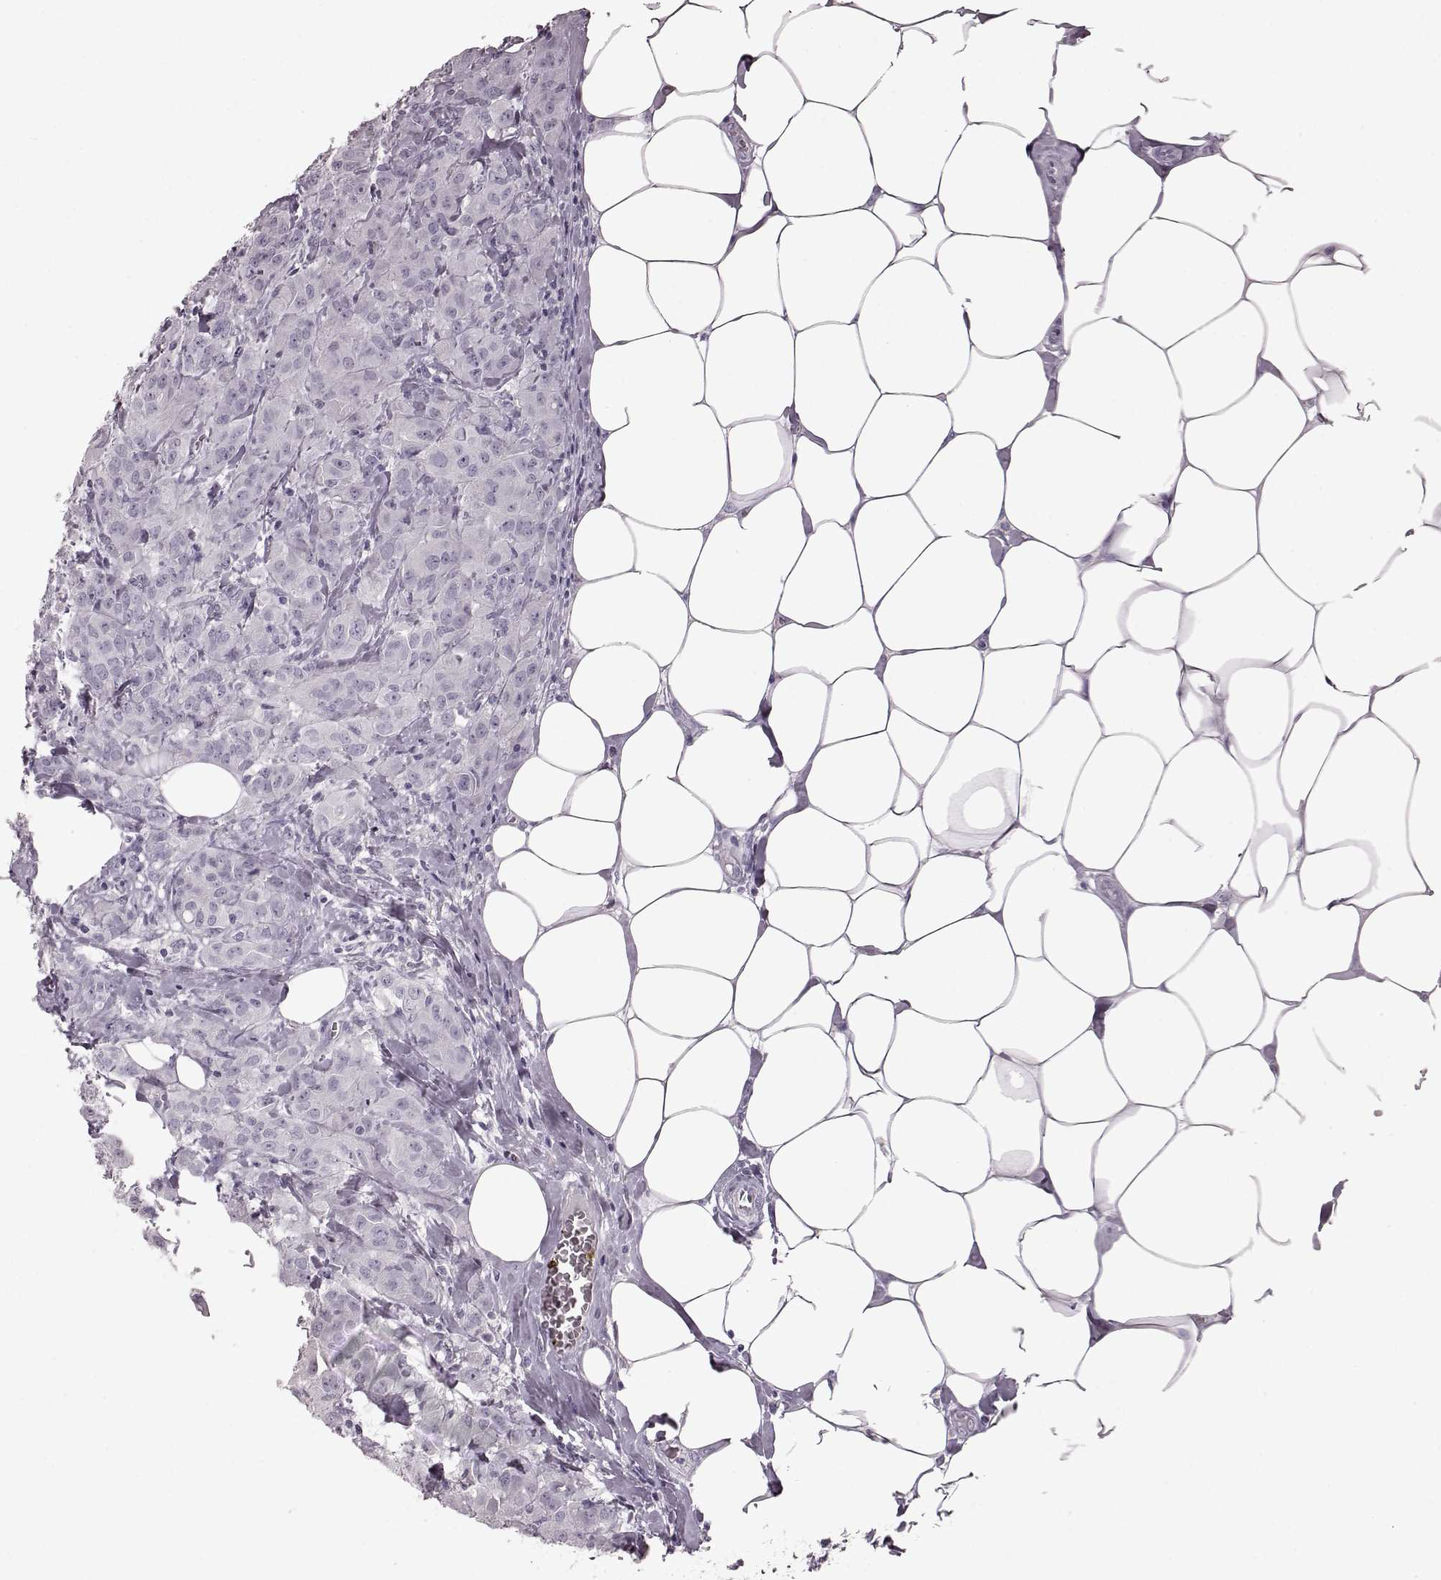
{"staining": {"intensity": "negative", "quantity": "none", "location": "none"}, "tissue": "breast cancer", "cell_type": "Tumor cells", "image_type": "cancer", "snomed": [{"axis": "morphology", "description": "Normal tissue, NOS"}, {"axis": "morphology", "description": "Duct carcinoma"}, {"axis": "topography", "description": "Breast"}], "caption": "Immunohistochemistry (IHC) of human breast cancer reveals no expression in tumor cells.", "gene": "CRYBA2", "patient": {"sex": "female", "age": 43}}